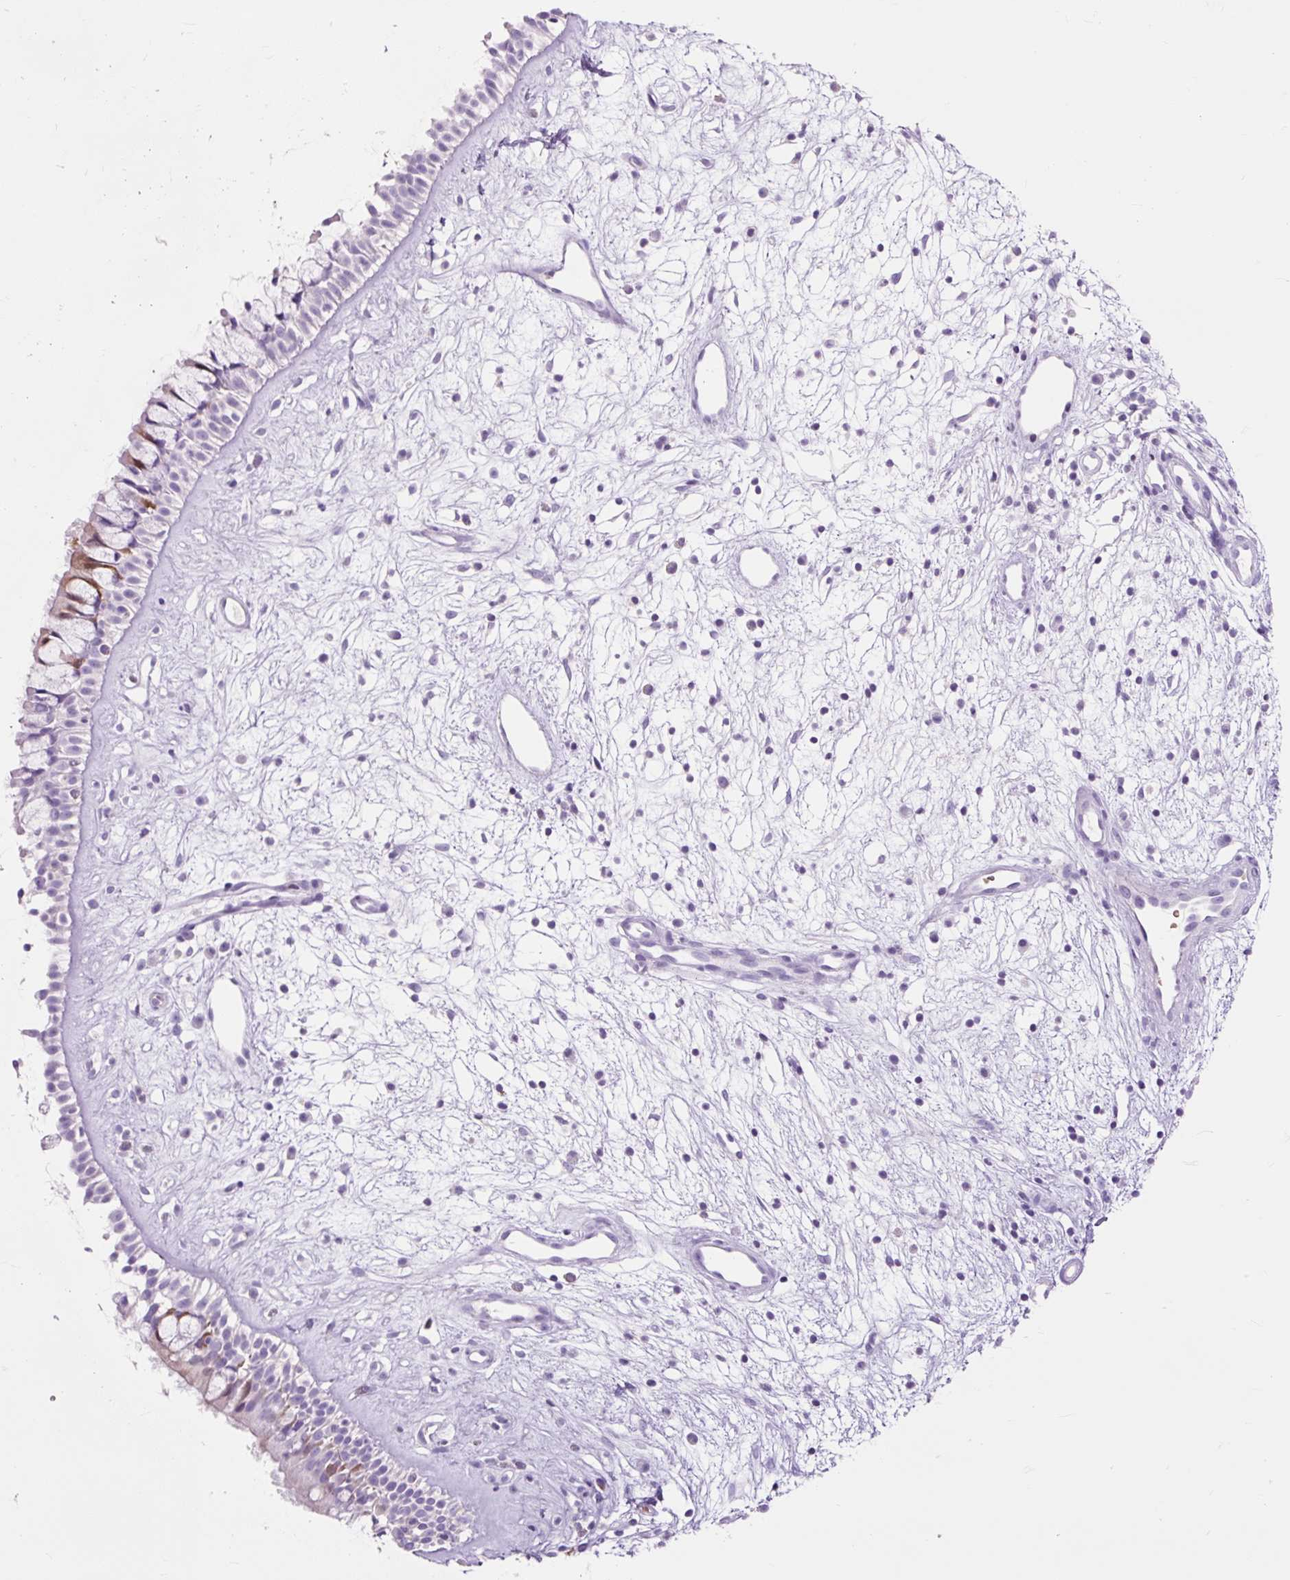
{"staining": {"intensity": "moderate", "quantity": "<25%", "location": "cytoplasmic/membranous"}, "tissue": "nasopharynx", "cell_type": "Respiratory epithelial cells", "image_type": "normal", "snomed": [{"axis": "morphology", "description": "Normal tissue, NOS"}, {"axis": "topography", "description": "Nasopharynx"}], "caption": "A brown stain highlights moderate cytoplasmic/membranous positivity of a protein in respiratory epithelial cells of normal human nasopharynx. Nuclei are stained in blue.", "gene": "OR10A7", "patient": {"sex": "male", "age": 32}}